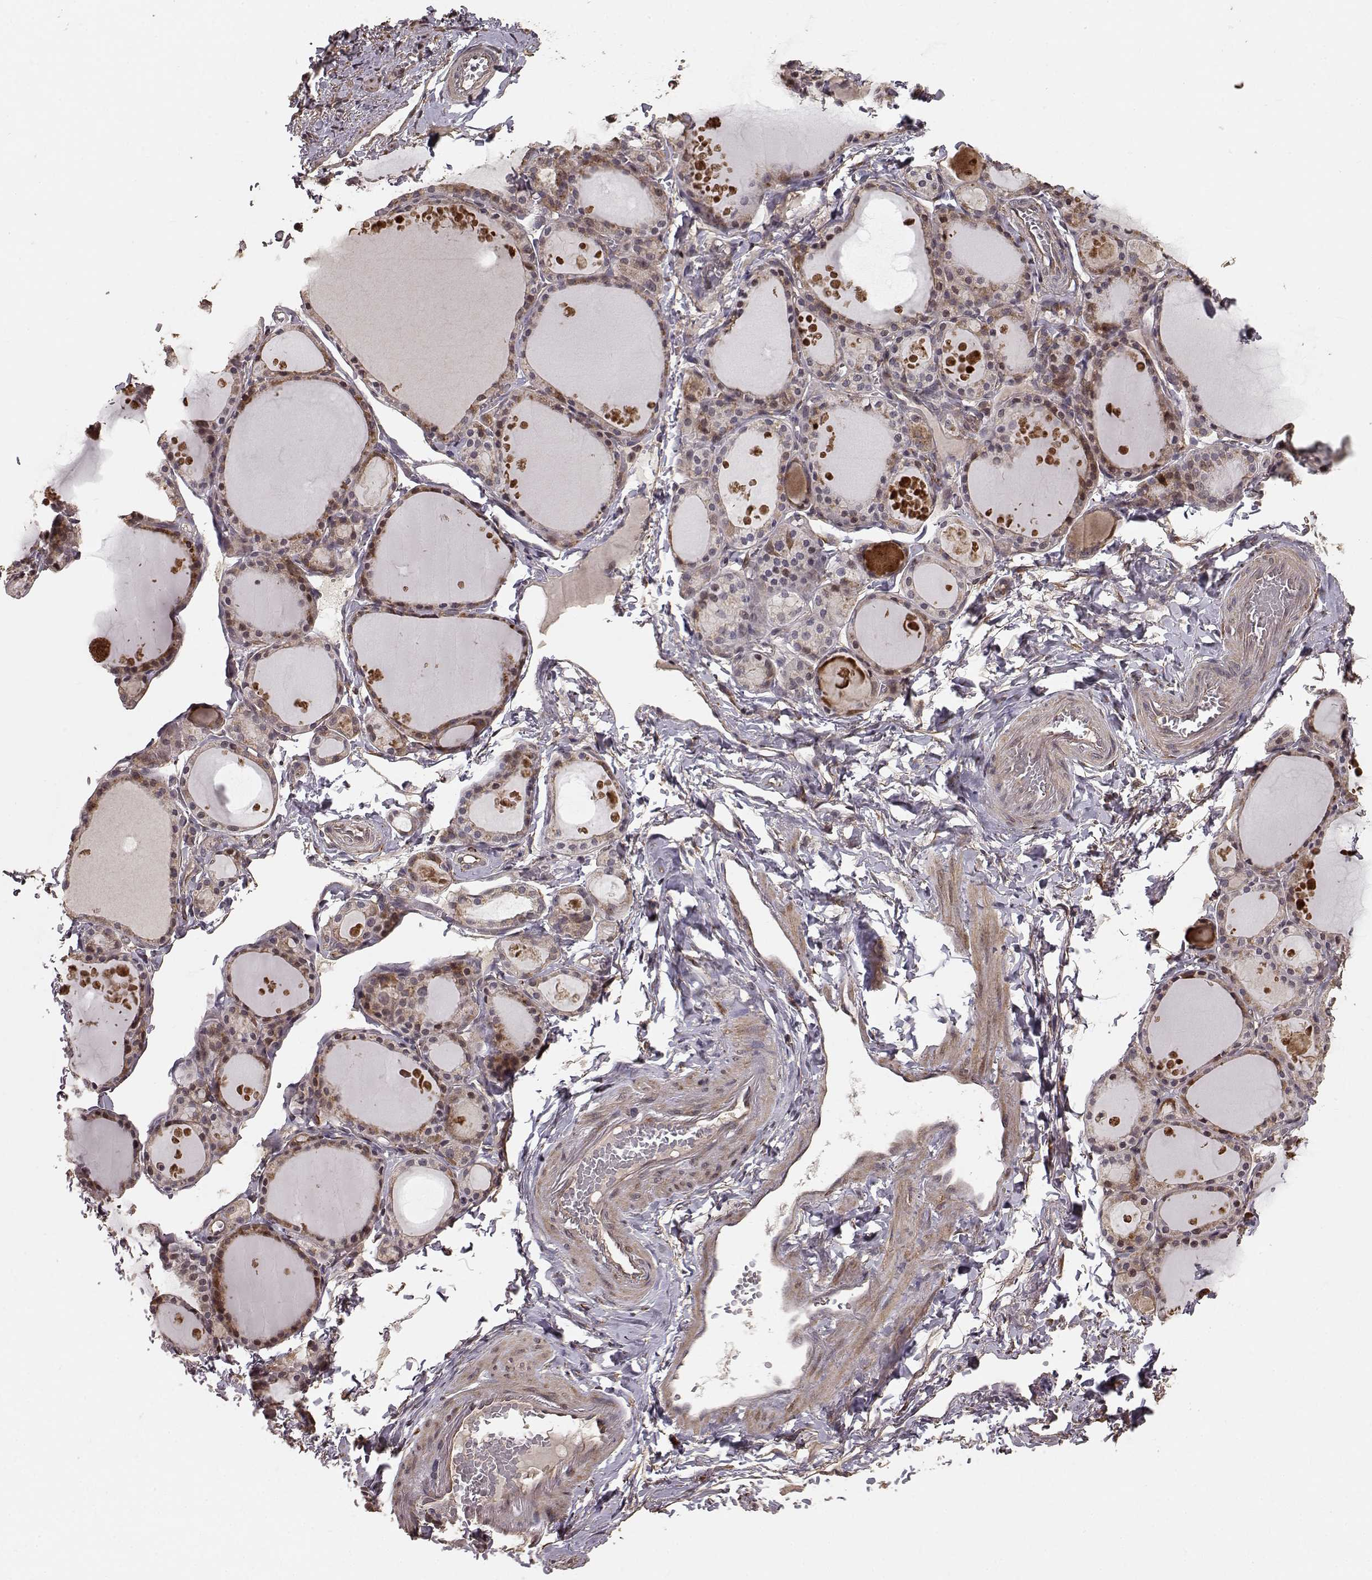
{"staining": {"intensity": "moderate", "quantity": ">75%", "location": "cytoplasmic/membranous"}, "tissue": "thyroid gland", "cell_type": "Glandular cells", "image_type": "normal", "snomed": [{"axis": "morphology", "description": "Normal tissue, NOS"}, {"axis": "topography", "description": "Thyroid gland"}], "caption": "Immunohistochemistry (IHC) staining of unremarkable thyroid gland, which exhibits medium levels of moderate cytoplasmic/membranous expression in approximately >75% of glandular cells indicating moderate cytoplasmic/membranous protein positivity. The staining was performed using DAB (brown) for protein detection and nuclei were counterstained in hematoxylin (blue).", "gene": "USP15", "patient": {"sex": "male", "age": 68}}